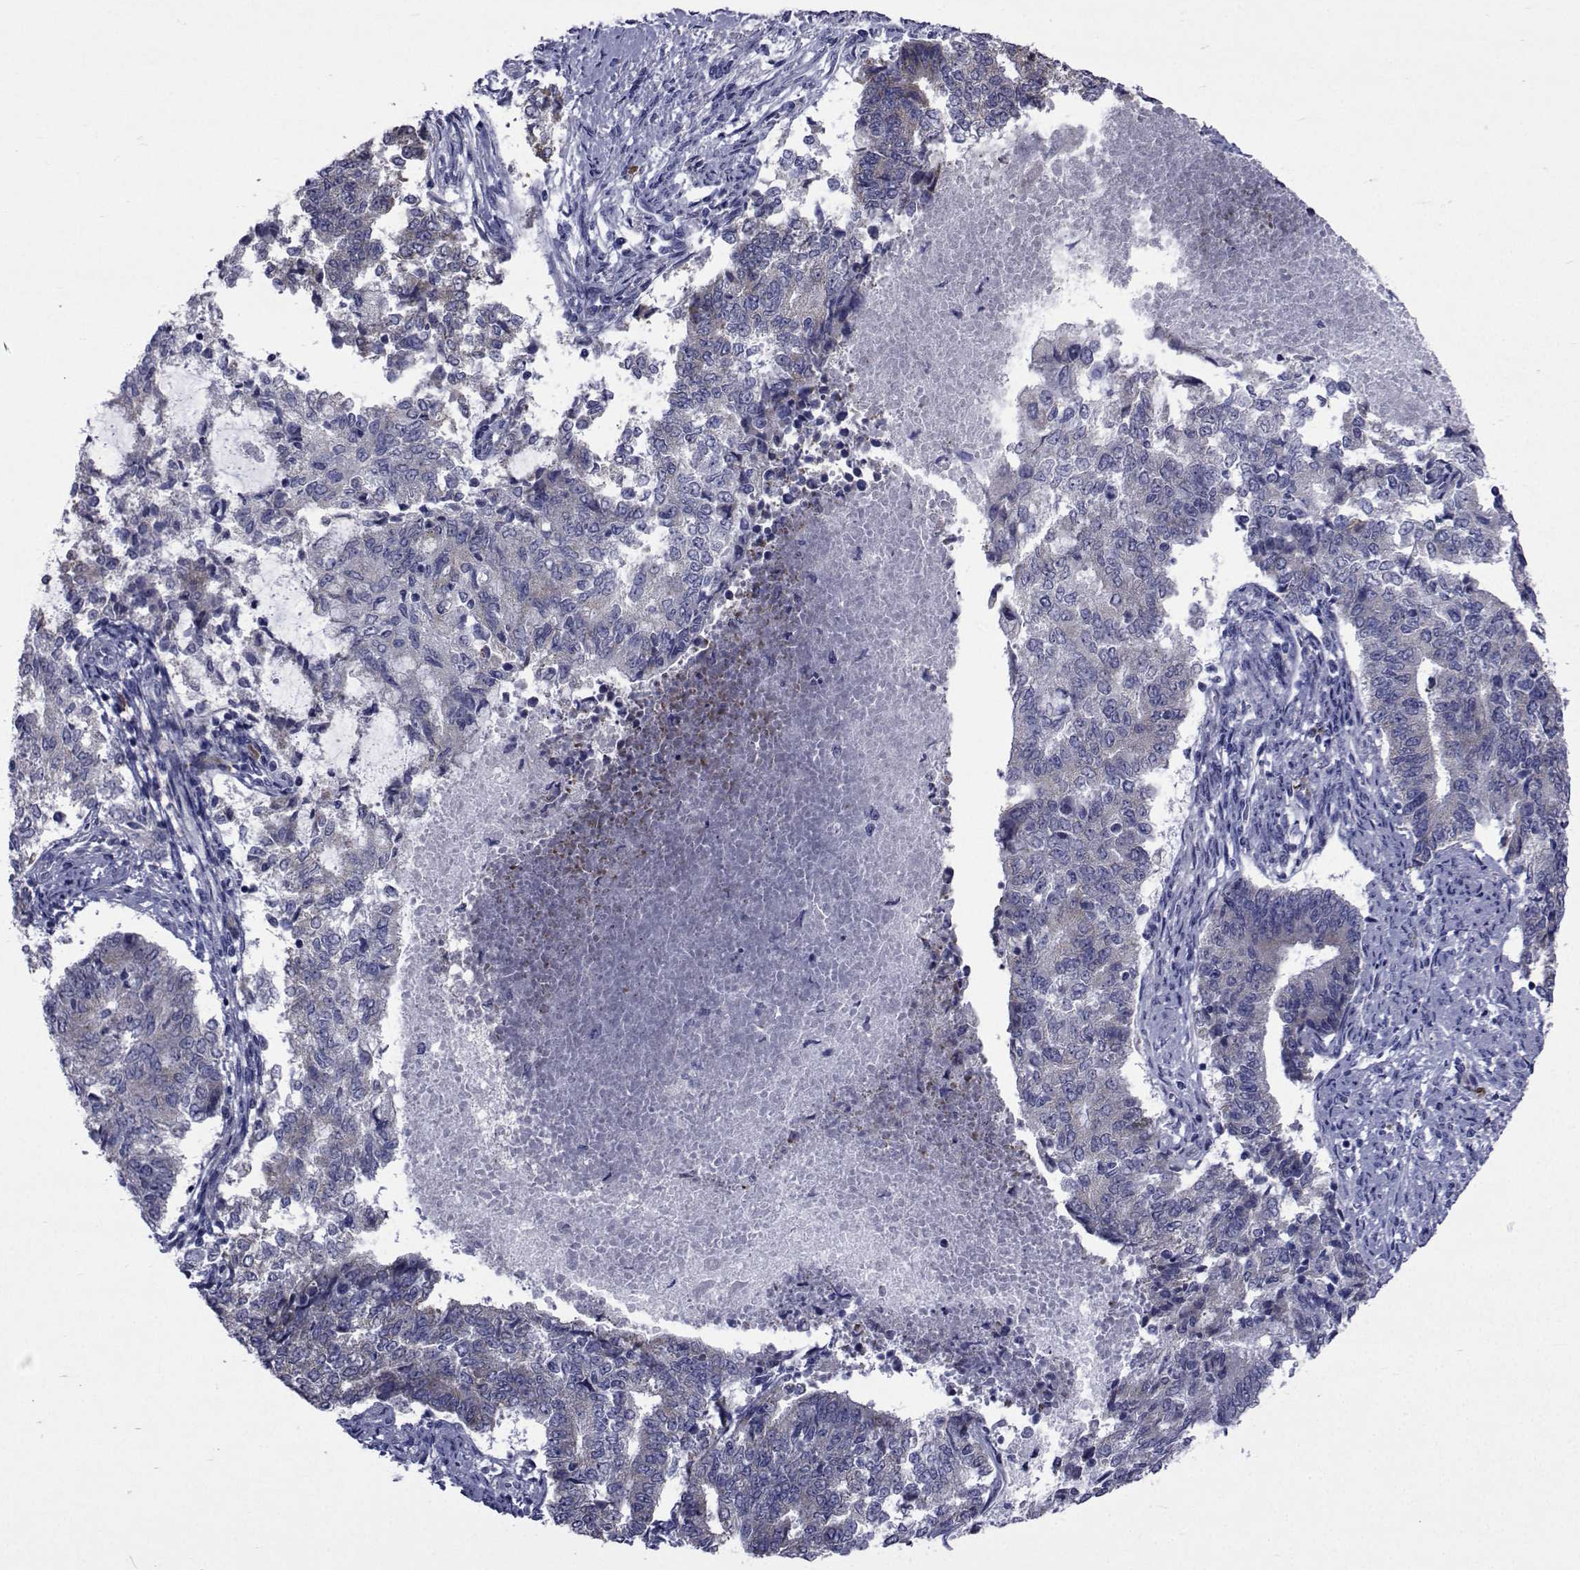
{"staining": {"intensity": "negative", "quantity": "none", "location": "none"}, "tissue": "endometrial cancer", "cell_type": "Tumor cells", "image_type": "cancer", "snomed": [{"axis": "morphology", "description": "Adenocarcinoma, NOS"}, {"axis": "topography", "description": "Endometrium"}], "caption": "Immunohistochemistry of endometrial adenocarcinoma displays no expression in tumor cells.", "gene": "ROPN1", "patient": {"sex": "female", "age": 65}}